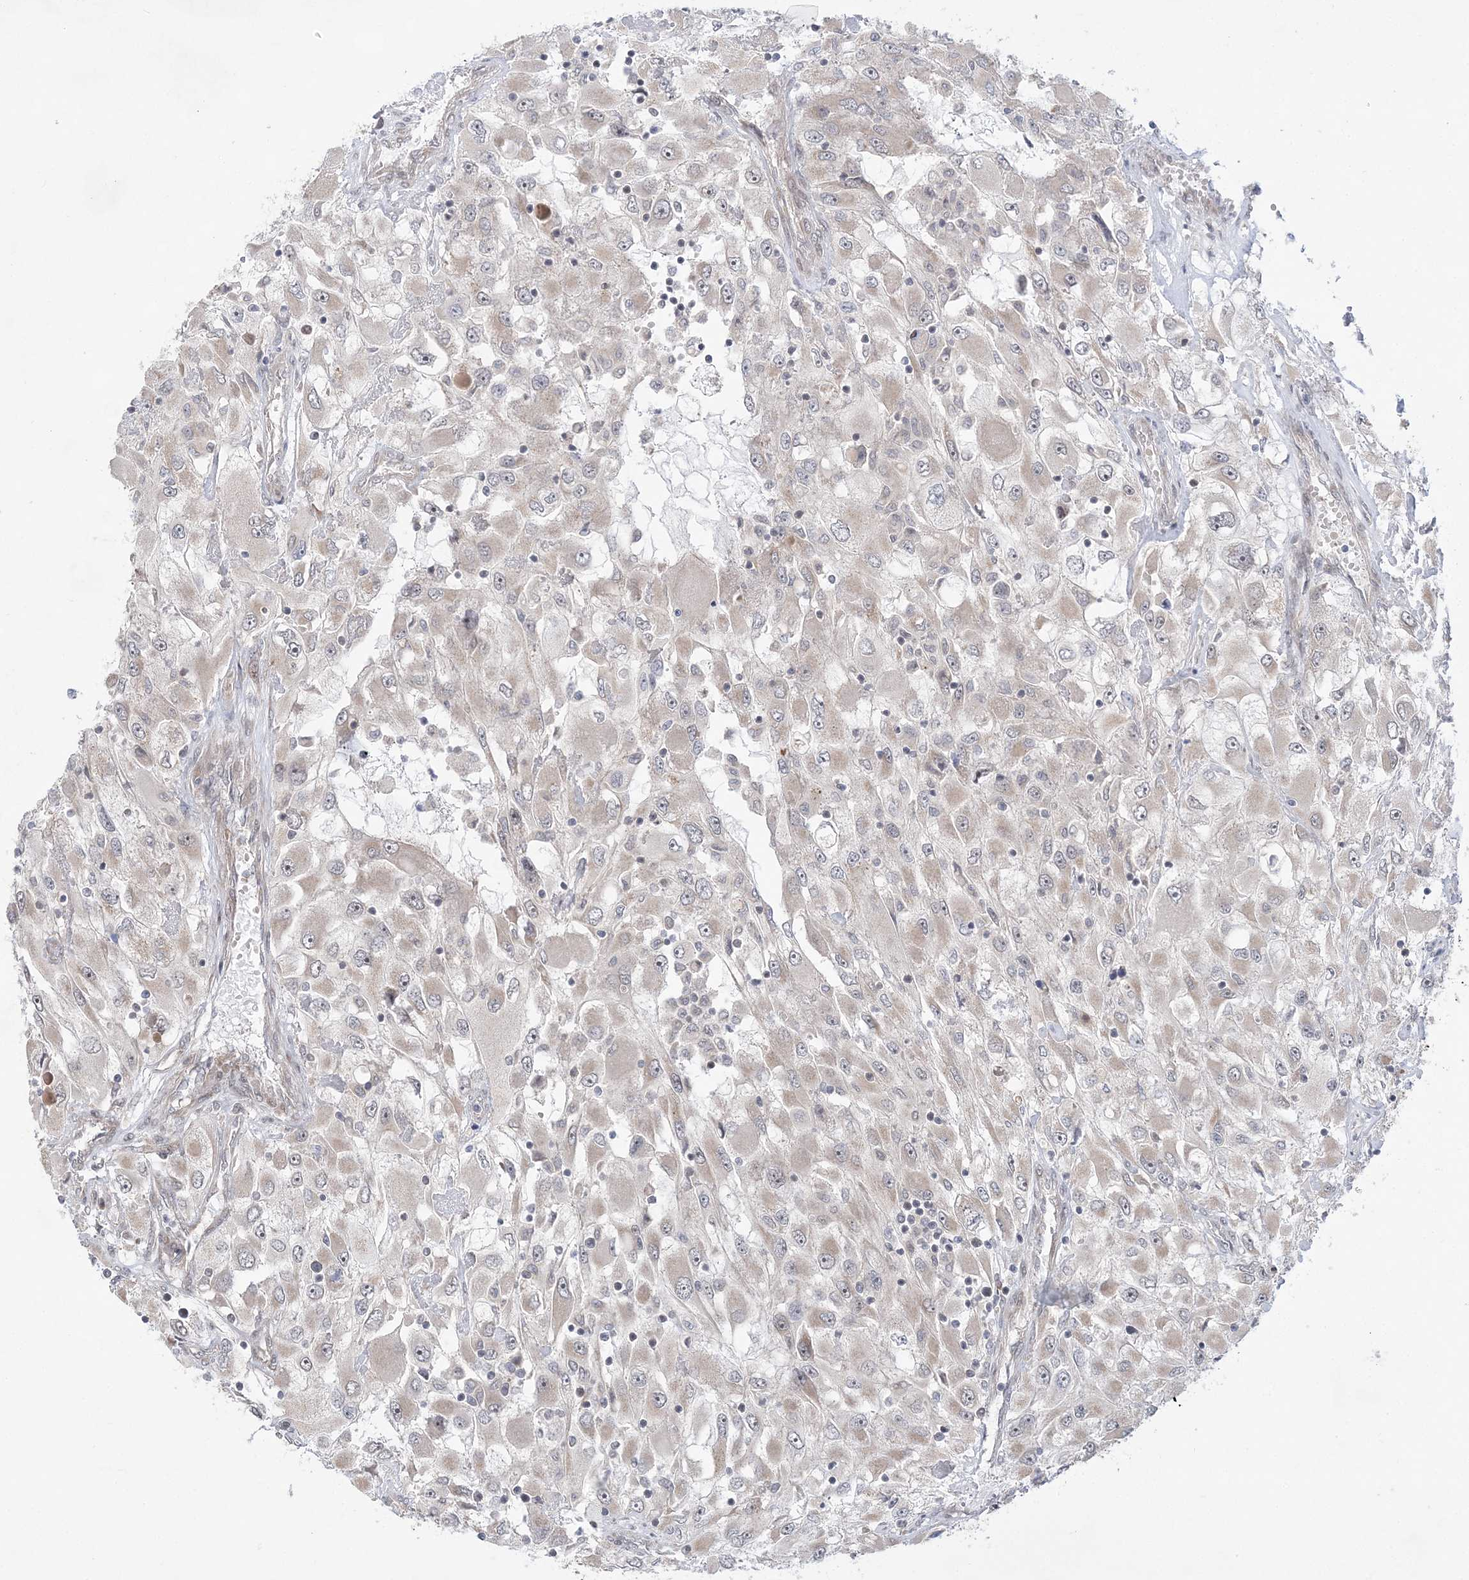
{"staining": {"intensity": "negative", "quantity": "none", "location": "none"}, "tissue": "renal cancer", "cell_type": "Tumor cells", "image_type": "cancer", "snomed": [{"axis": "morphology", "description": "Adenocarcinoma, NOS"}, {"axis": "topography", "description": "Kidney"}], "caption": "This is an IHC image of adenocarcinoma (renal). There is no expression in tumor cells.", "gene": "ANAPC15", "patient": {"sex": "female", "age": 52}}